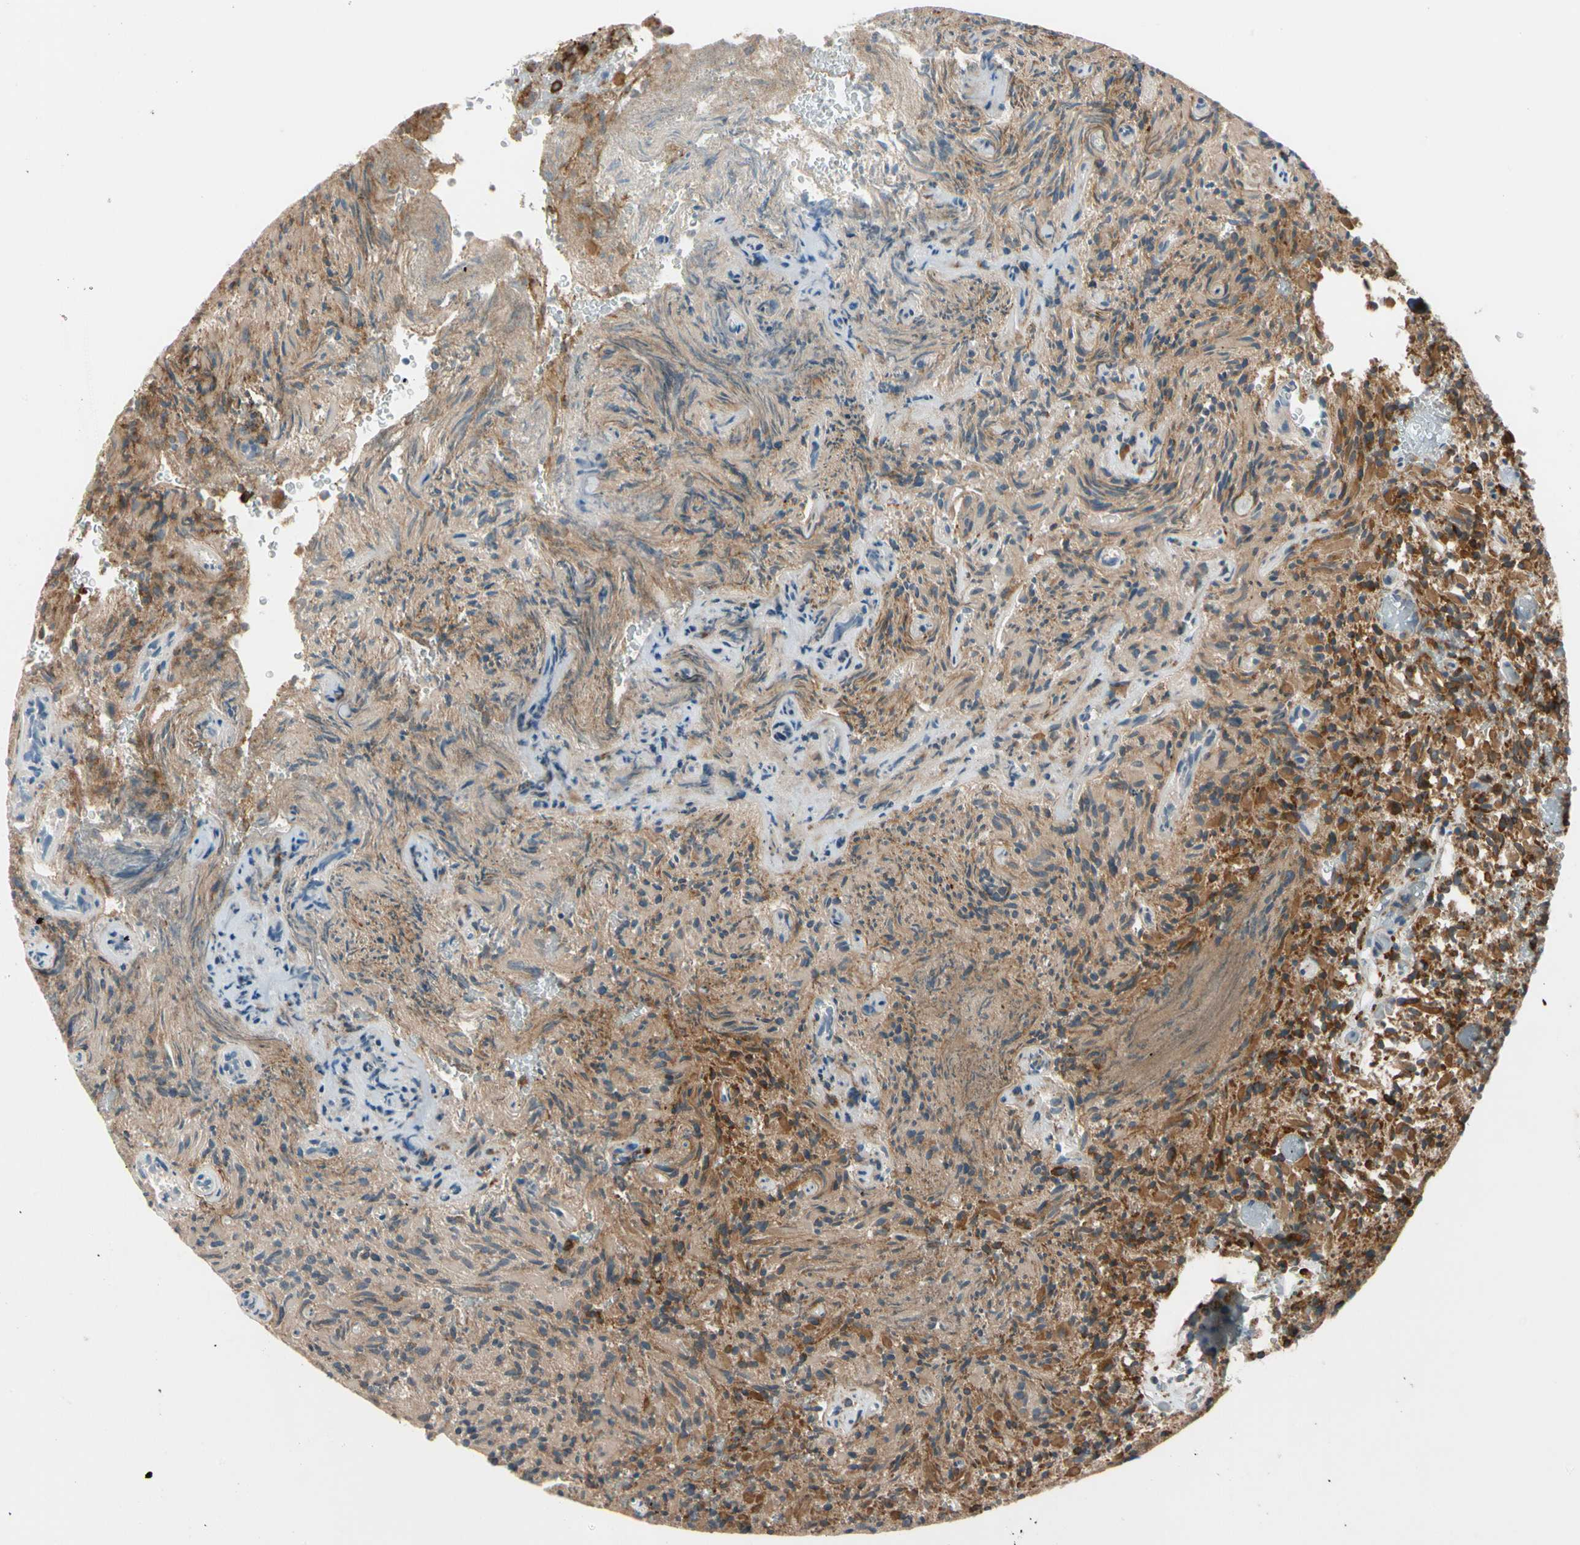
{"staining": {"intensity": "strong", "quantity": ">75%", "location": "cytoplasmic/membranous"}, "tissue": "glioma", "cell_type": "Tumor cells", "image_type": "cancer", "snomed": [{"axis": "morphology", "description": "Glioma, malignant, High grade"}, {"axis": "topography", "description": "Brain"}], "caption": "A brown stain highlights strong cytoplasmic/membranous expression of a protein in glioma tumor cells. Immunohistochemistry (ihc) stains the protein of interest in brown and the nuclei are stained blue.", "gene": "LRPAP1", "patient": {"sex": "male", "age": 71}}